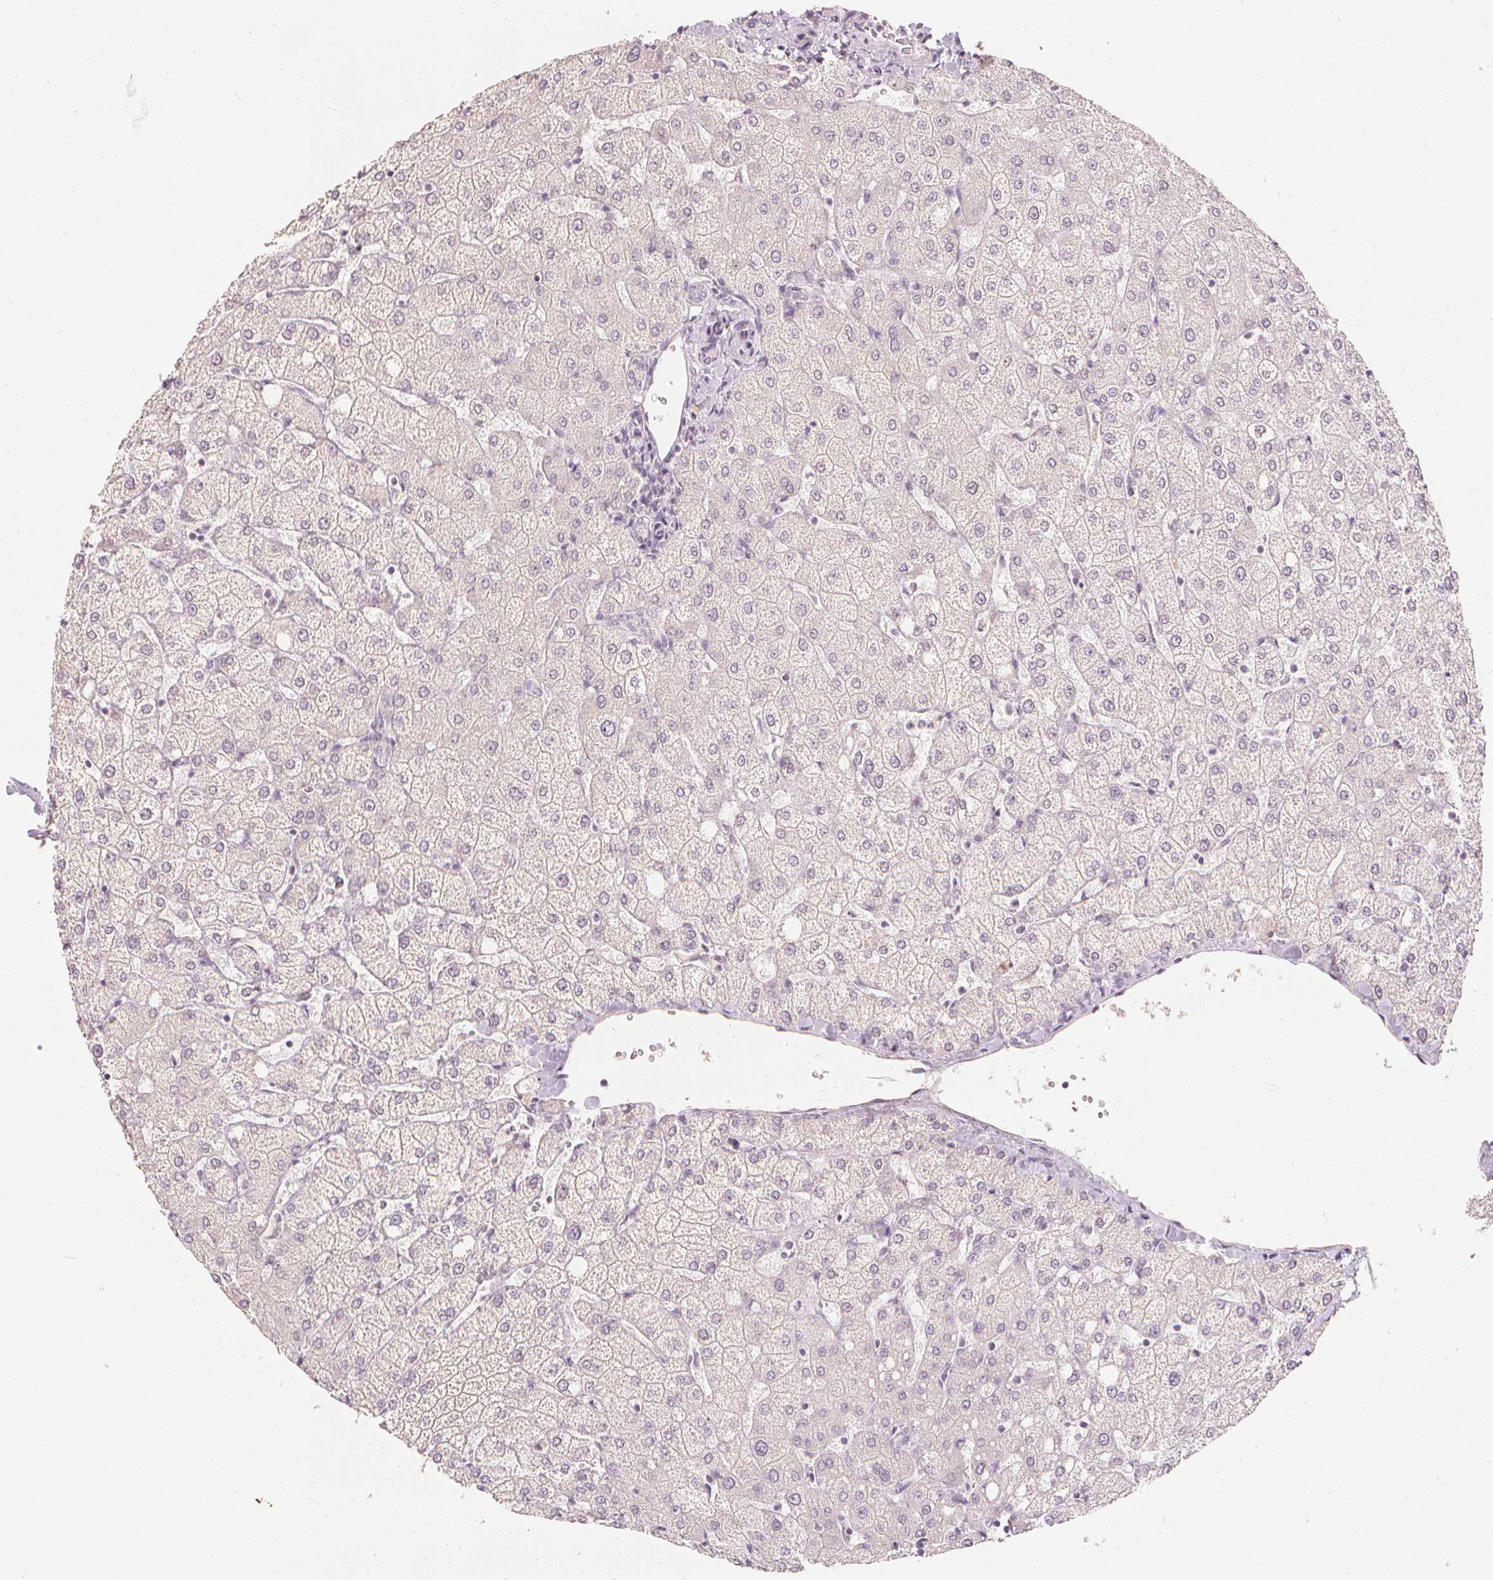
{"staining": {"intensity": "negative", "quantity": "none", "location": "none"}, "tissue": "liver", "cell_type": "Cholangiocytes", "image_type": "normal", "snomed": [{"axis": "morphology", "description": "Normal tissue, NOS"}, {"axis": "topography", "description": "Liver"}], "caption": "A high-resolution micrograph shows IHC staining of unremarkable liver, which reveals no significant staining in cholangiocytes.", "gene": "CALB1", "patient": {"sex": "female", "age": 54}}